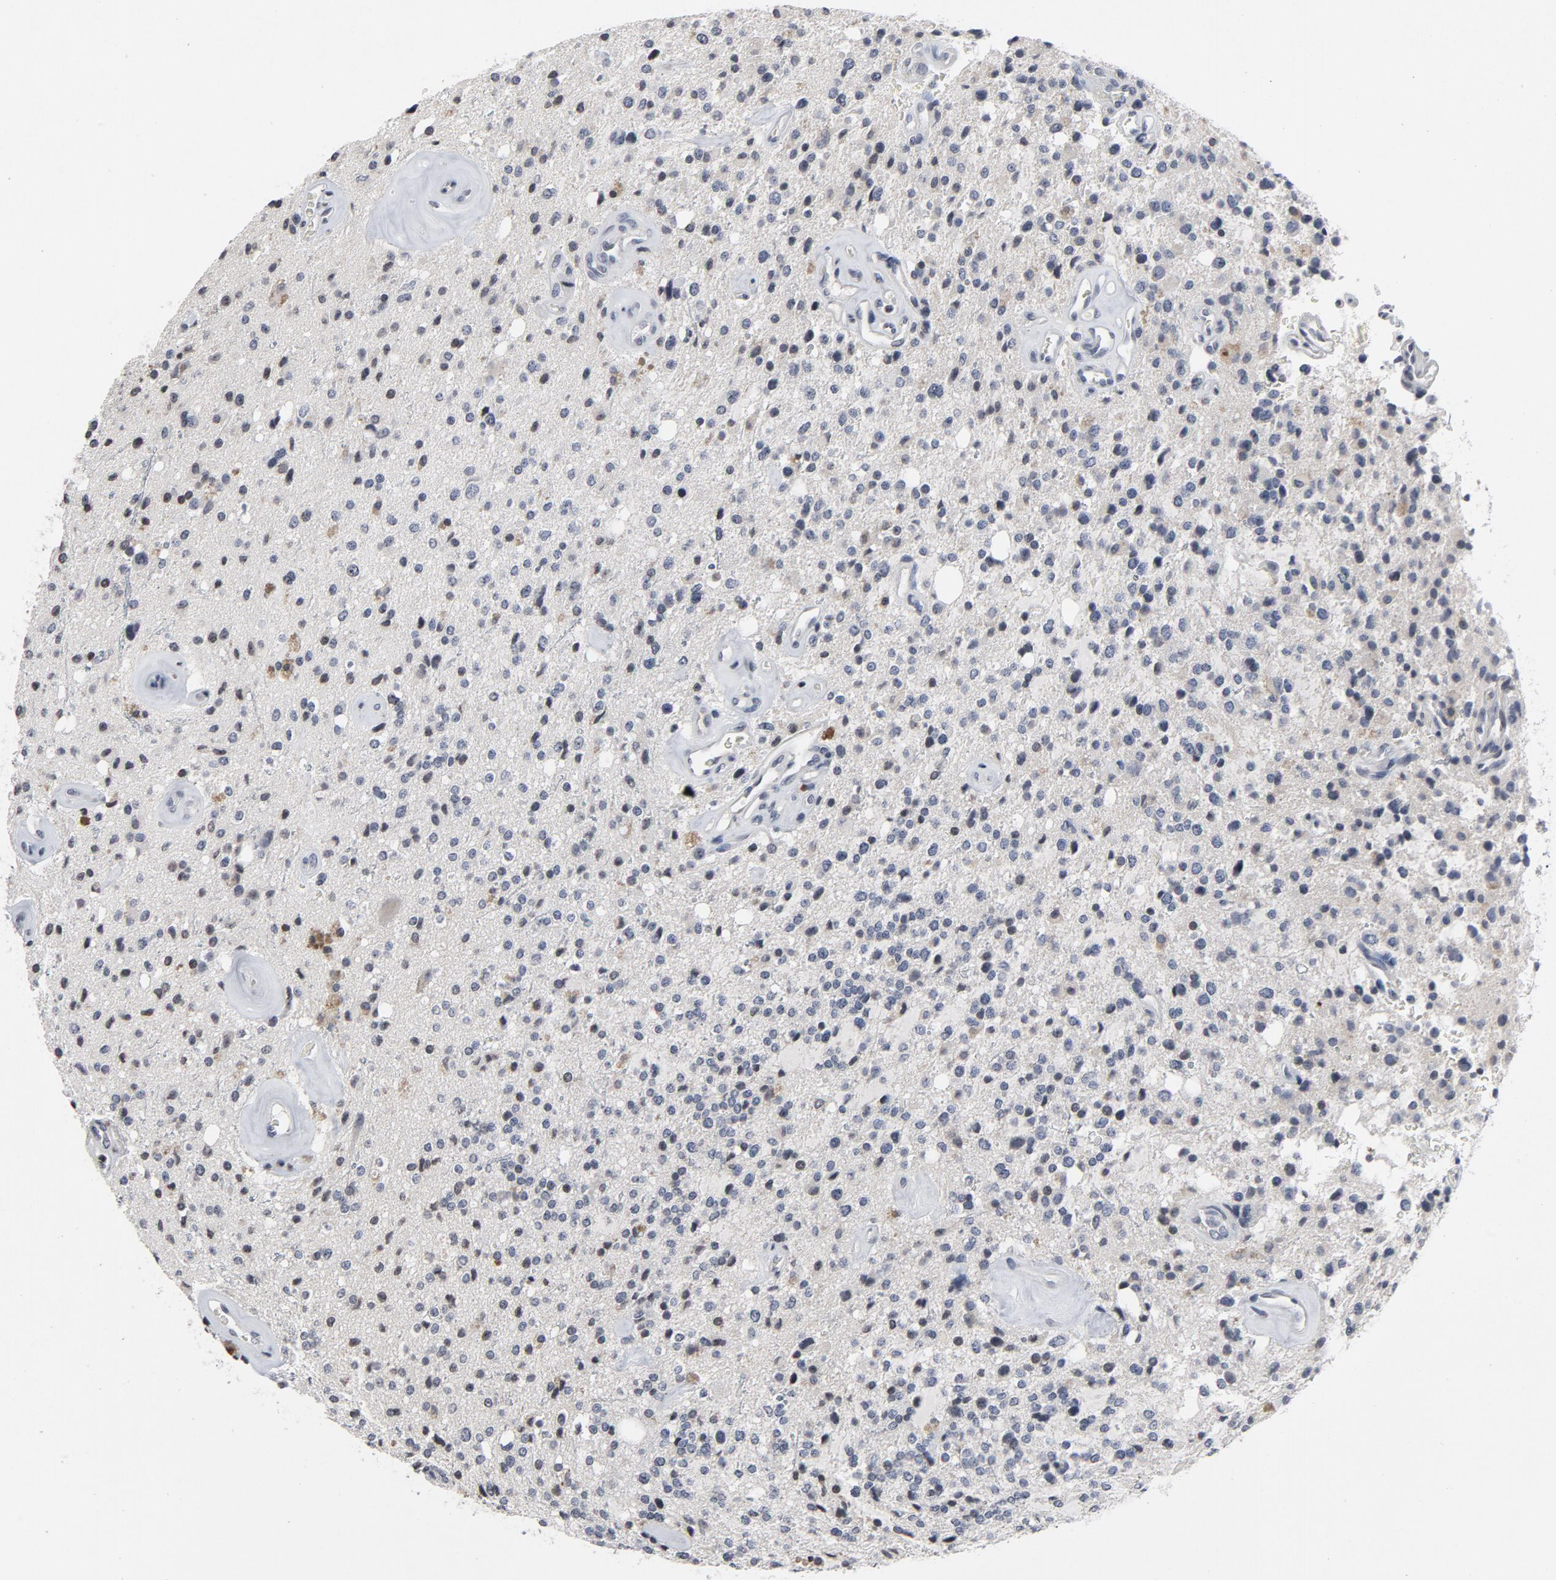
{"staining": {"intensity": "weak", "quantity": "<25%", "location": "cytoplasmic/membranous"}, "tissue": "glioma", "cell_type": "Tumor cells", "image_type": "cancer", "snomed": [{"axis": "morphology", "description": "Glioma, malignant, High grade"}, {"axis": "topography", "description": "Brain"}], "caption": "Tumor cells show no significant positivity in high-grade glioma (malignant). (DAB IHC with hematoxylin counter stain).", "gene": "TCL1A", "patient": {"sex": "male", "age": 47}}